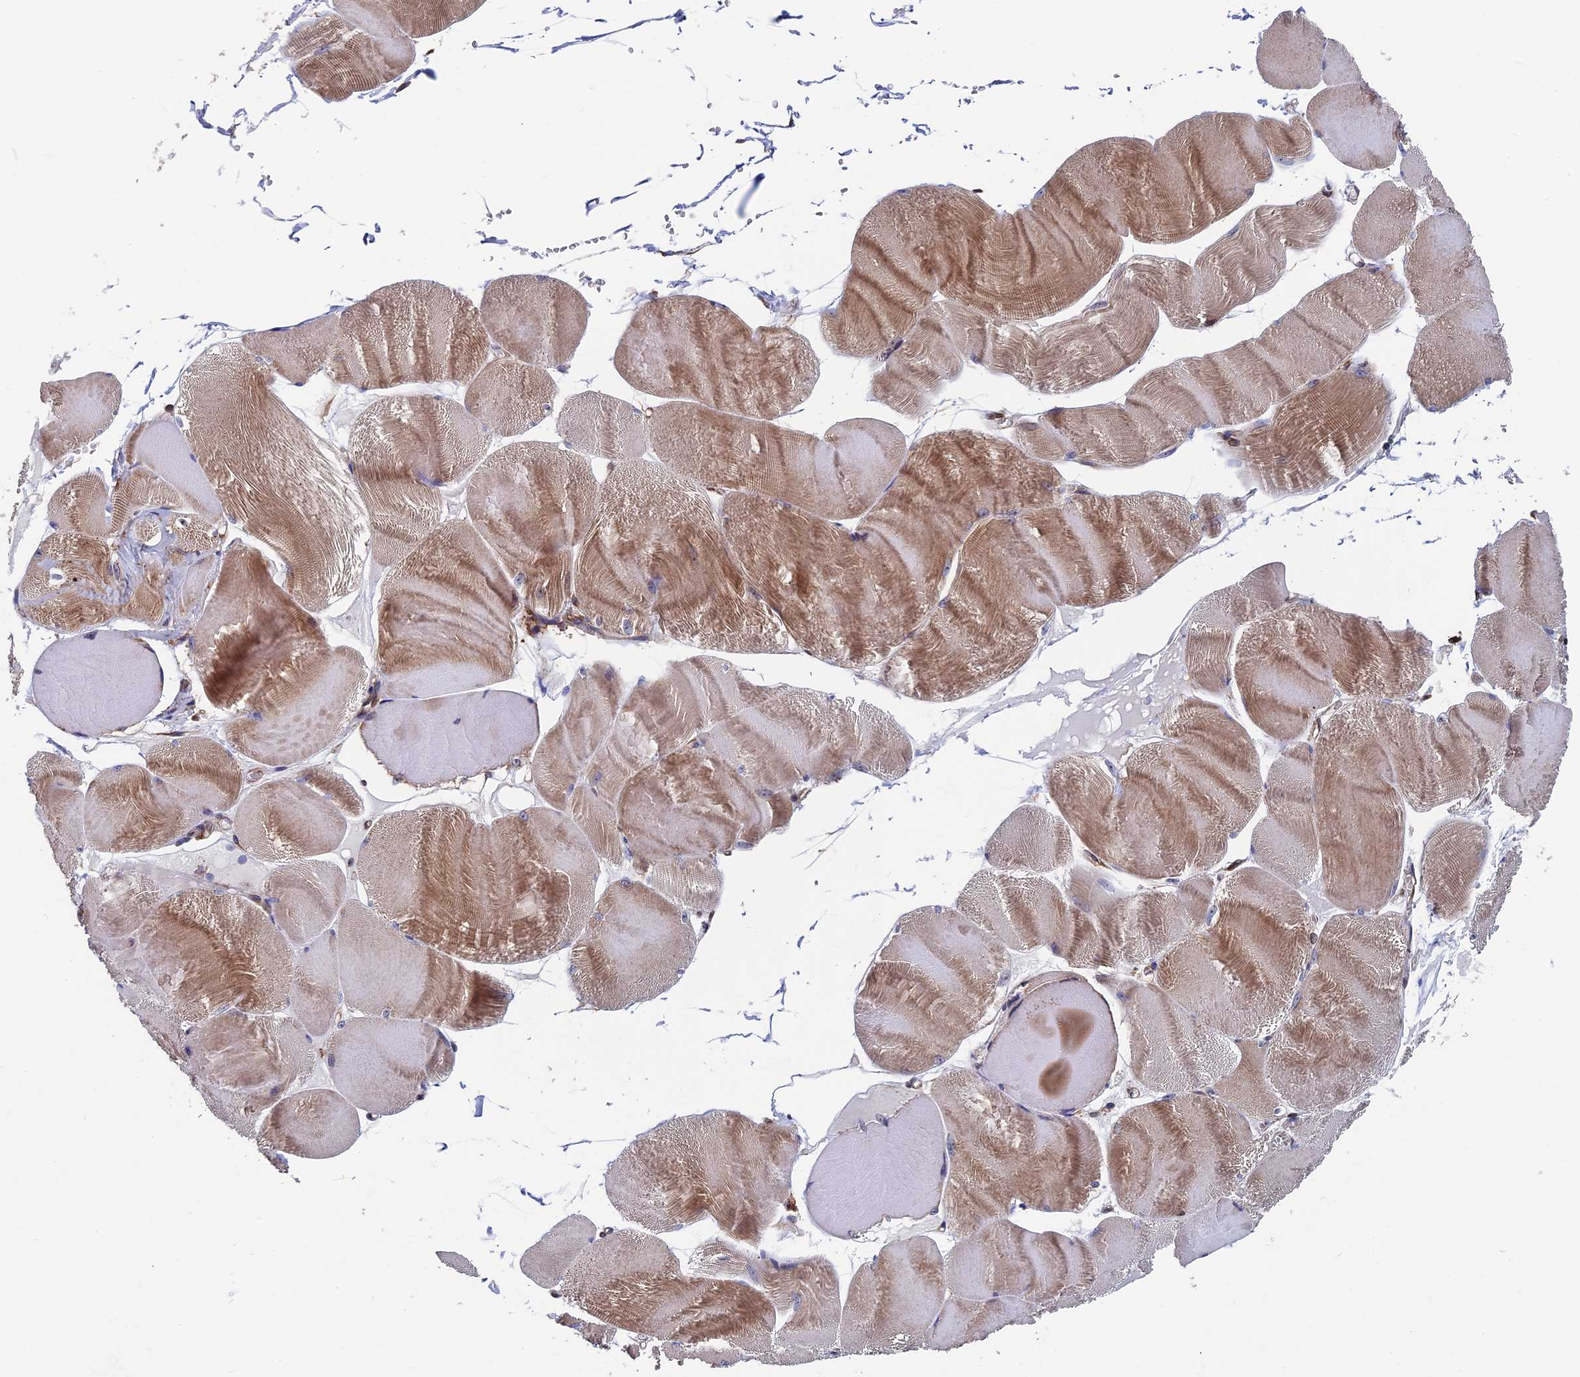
{"staining": {"intensity": "moderate", "quantity": "25%-75%", "location": "cytoplasmic/membranous"}, "tissue": "skeletal muscle", "cell_type": "Myocytes", "image_type": "normal", "snomed": [{"axis": "morphology", "description": "Normal tissue, NOS"}, {"axis": "morphology", "description": "Basal cell carcinoma"}, {"axis": "topography", "description": "Skeletal muscle"}], "caption": "Immunohistochemistry (IHC) (DAB (3,3'-diaminobenzidine)) staining of unremarkable skeletal muscle exhibits moderate cytoplasmic/membranous protein expression in approximately 25%-75% of myocytes. Immunohistochemistry stains the protein in brown and the nuclei are stained blue.", "gene": "RPUSD1", "patient": {"sex": "female", "age": 64}}